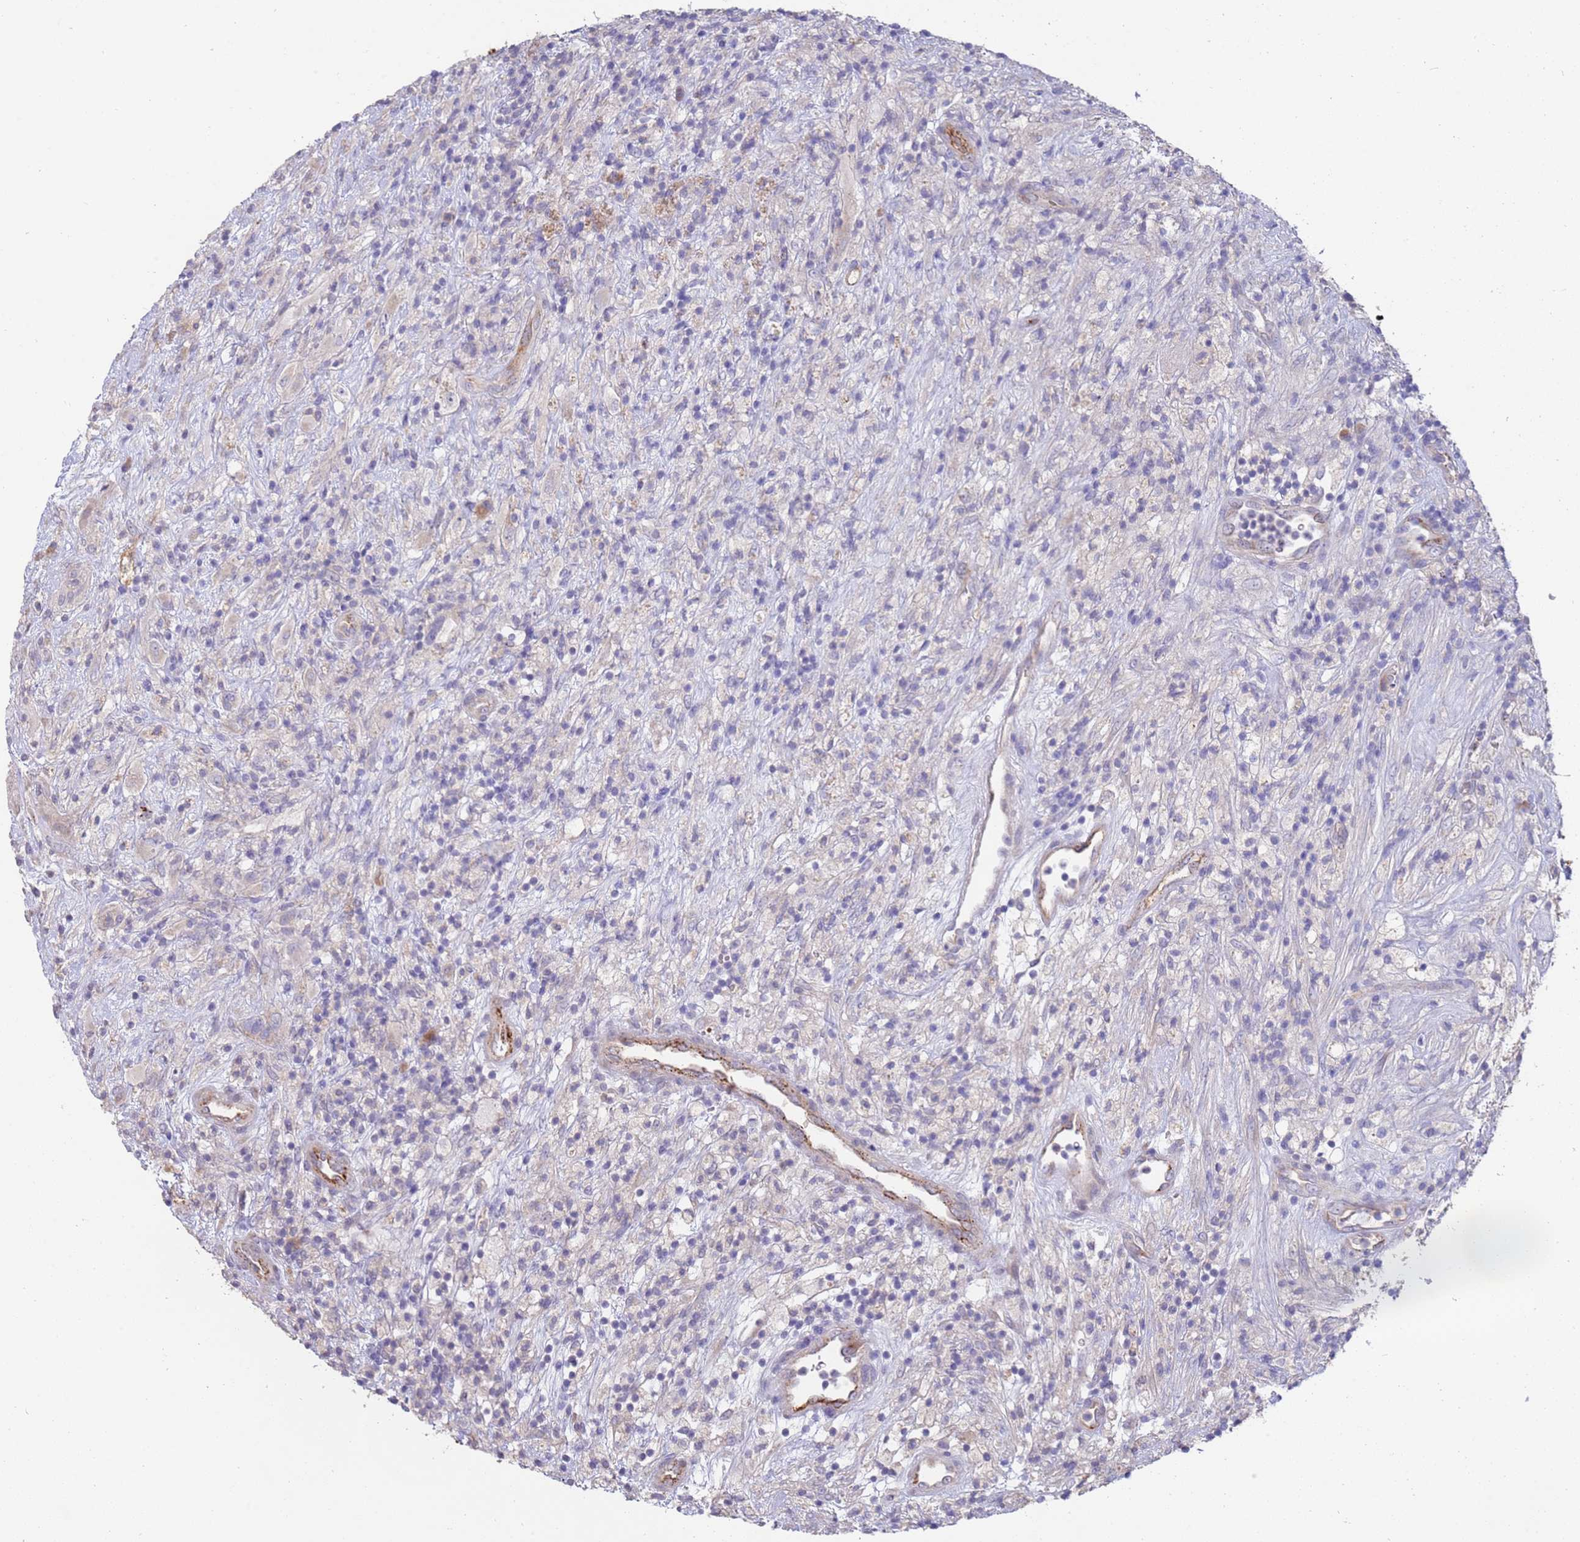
{"staining": {"intensity": "negative", "quantity": "none", "location": "none"}, "tissue": "glioma", "cell_type": "Tumor cells", "image_type": "cancer", "snomed": [{"axis": "morphology", "description": "Glioma, malignant, High grade"}, {"axis": "topography", "description": "Brain"}], "caption": "IHC image of neoplastic tissue: glioma stained with DAB (3,3'-diaminobenzidine) displays no significant protein expression in tumor cells.", "gene": "NMUR2", "patient": {"sex": "male", "age": 69}}